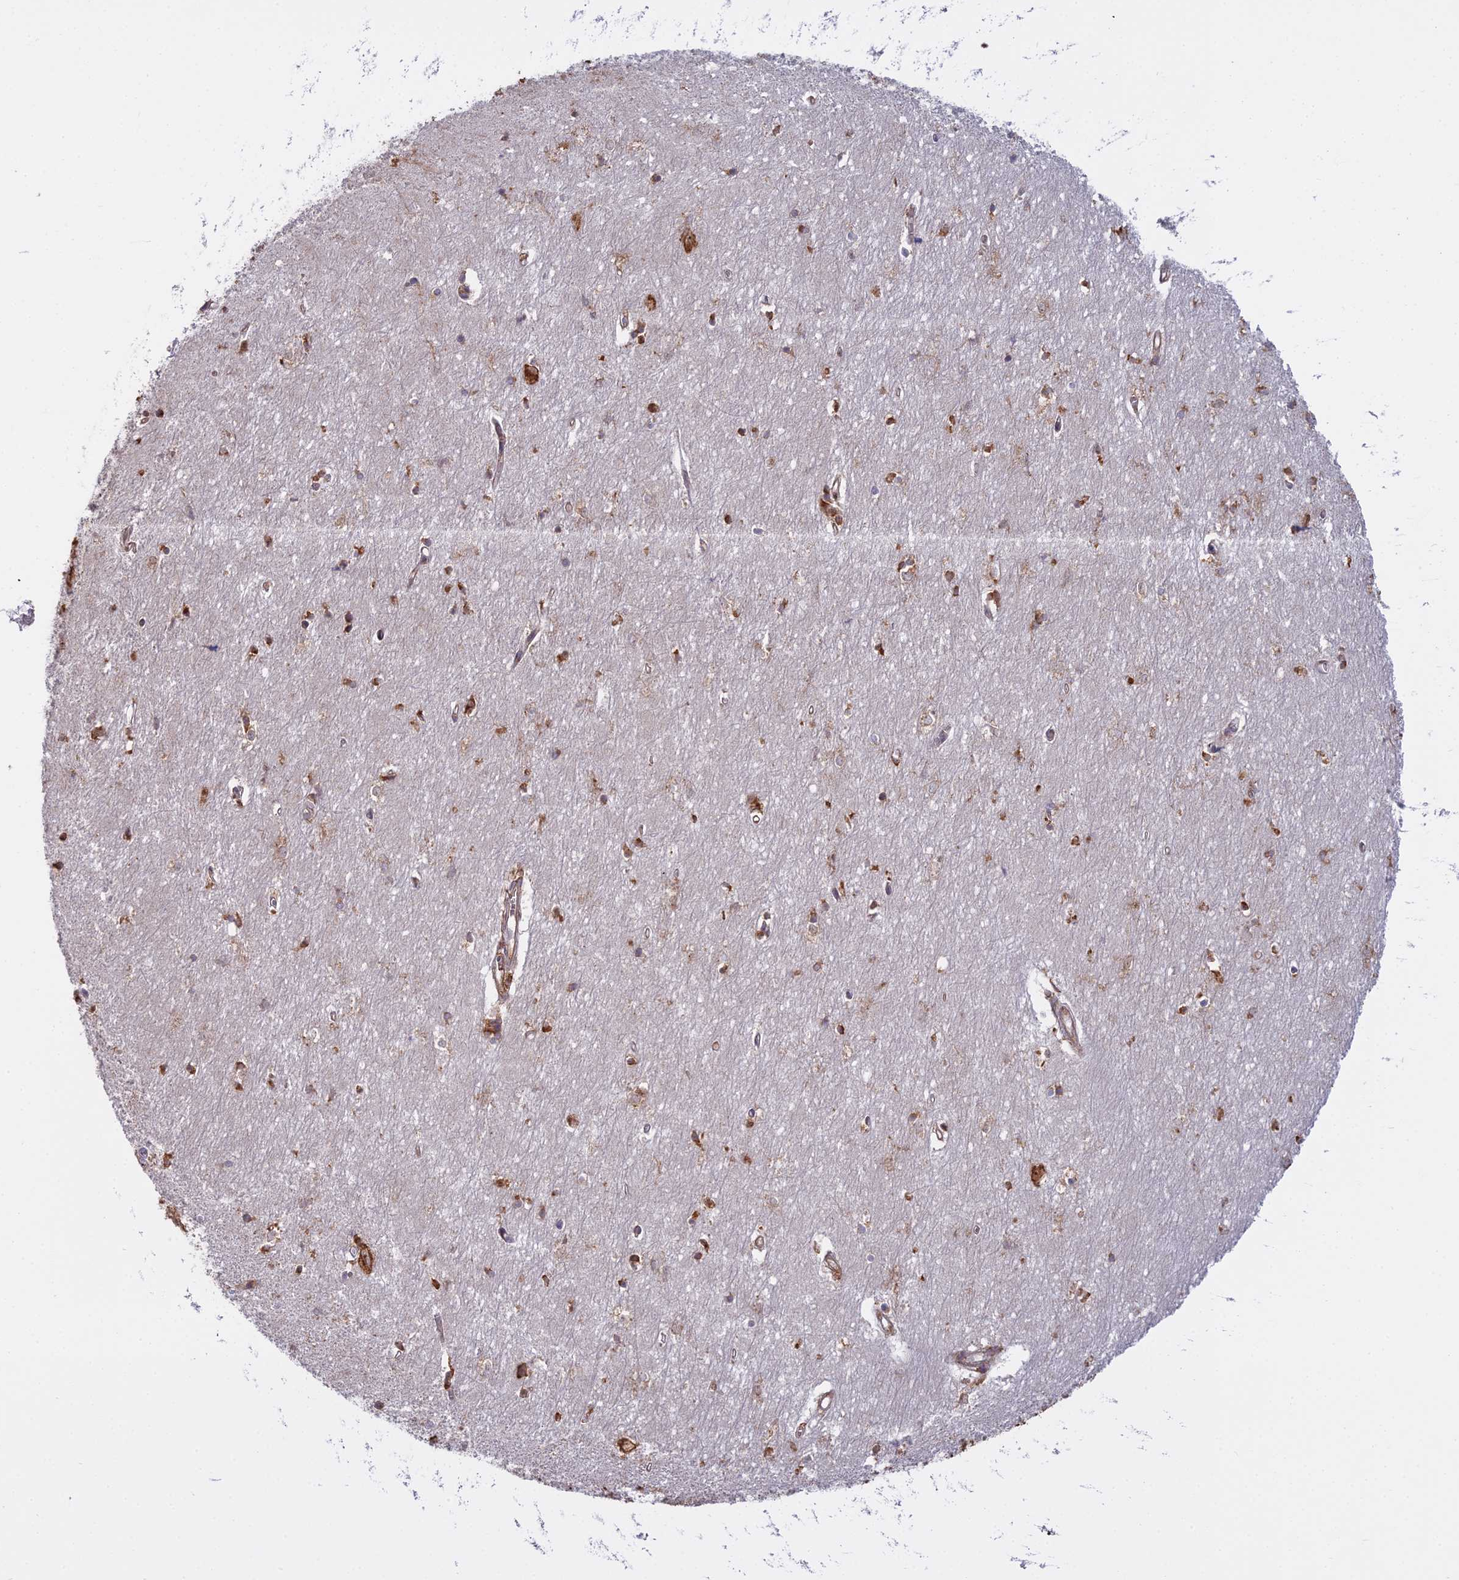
{"staining": {"intensity": "moderate", "quantity": ">75%", "location": "cytoplasmic/membranous"}, "tissue": "hippocampus", "cell_type": "Glial cells", "image_type": "normal", "snomed": [{"axis": "morphology", "description": "Normal tissue, NOS"}, {"axis": "topography", "description": "Hippocampus"}], "caption": "DAB immunohistochemical staining of unremarkable hippocampus demonstrates moderate cytoplasmic/membranous protein staining in approximately >75% of glial cells. (Brightfield microscopy of DAB IHC at high magnification).", "gene": "RPL26", "patient": {"sex": "female", "age": 64}}